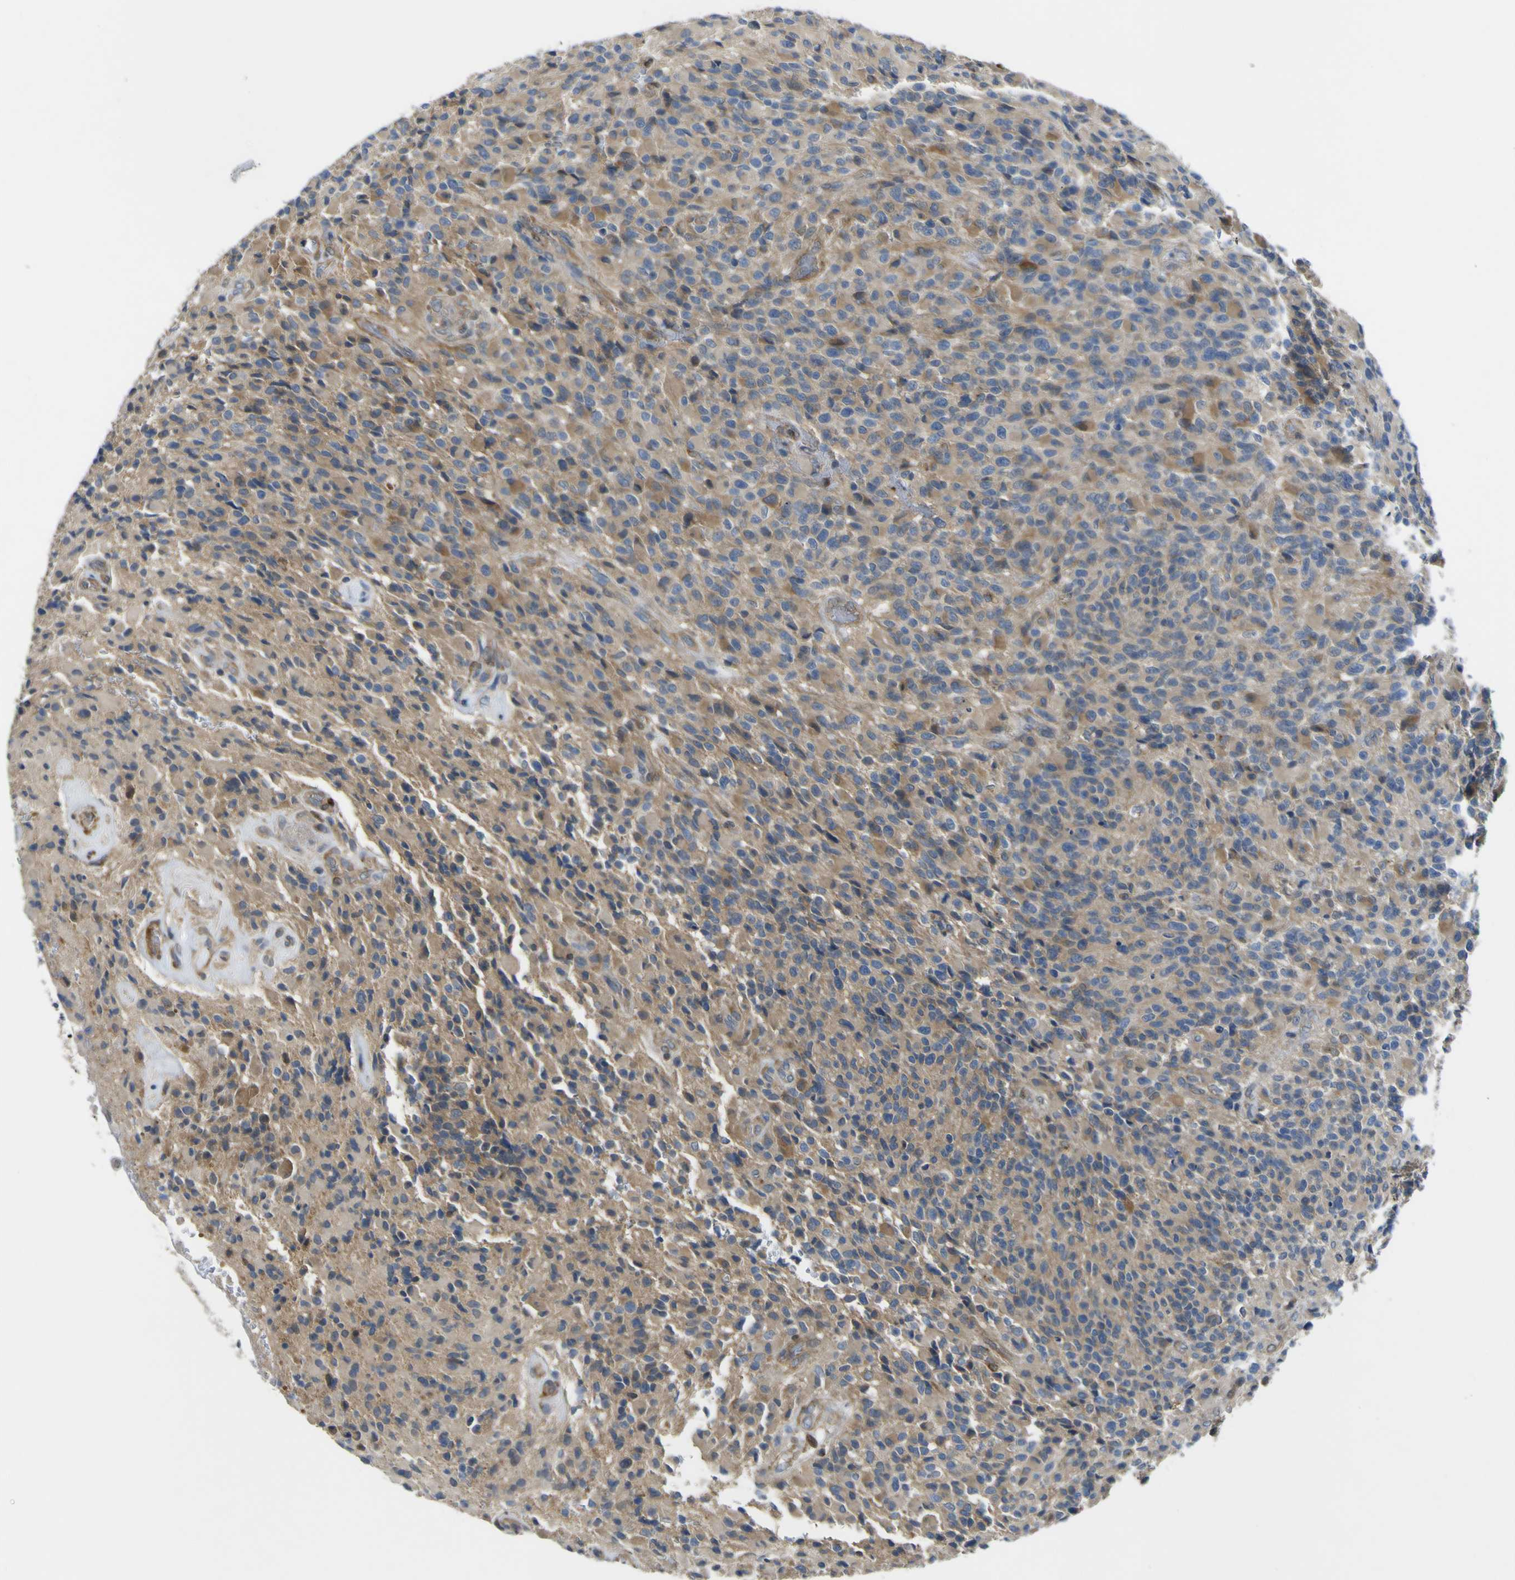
{"staining": {"intensity": "moderate", "quantity": ">75%", "location": "cytoplasmic/membranous"}, "tissue": "glioma", "cell_type": "Tumor cells", "image_type": "cancer", "snomed": [{"axis": "morphology", "description": "Glioma, malignant, High grade"}, {"axis": "topography", "description": "Brain"}], "caption": "Immunohistochemical staining of human high-grade glioma (malignant) displays medium levels of moderate cytoplasmic/membranous protein positivity in approximately >75% of tumor cells.", "gene": "EML2", "patient": {"sex": "male", "age": 71}}